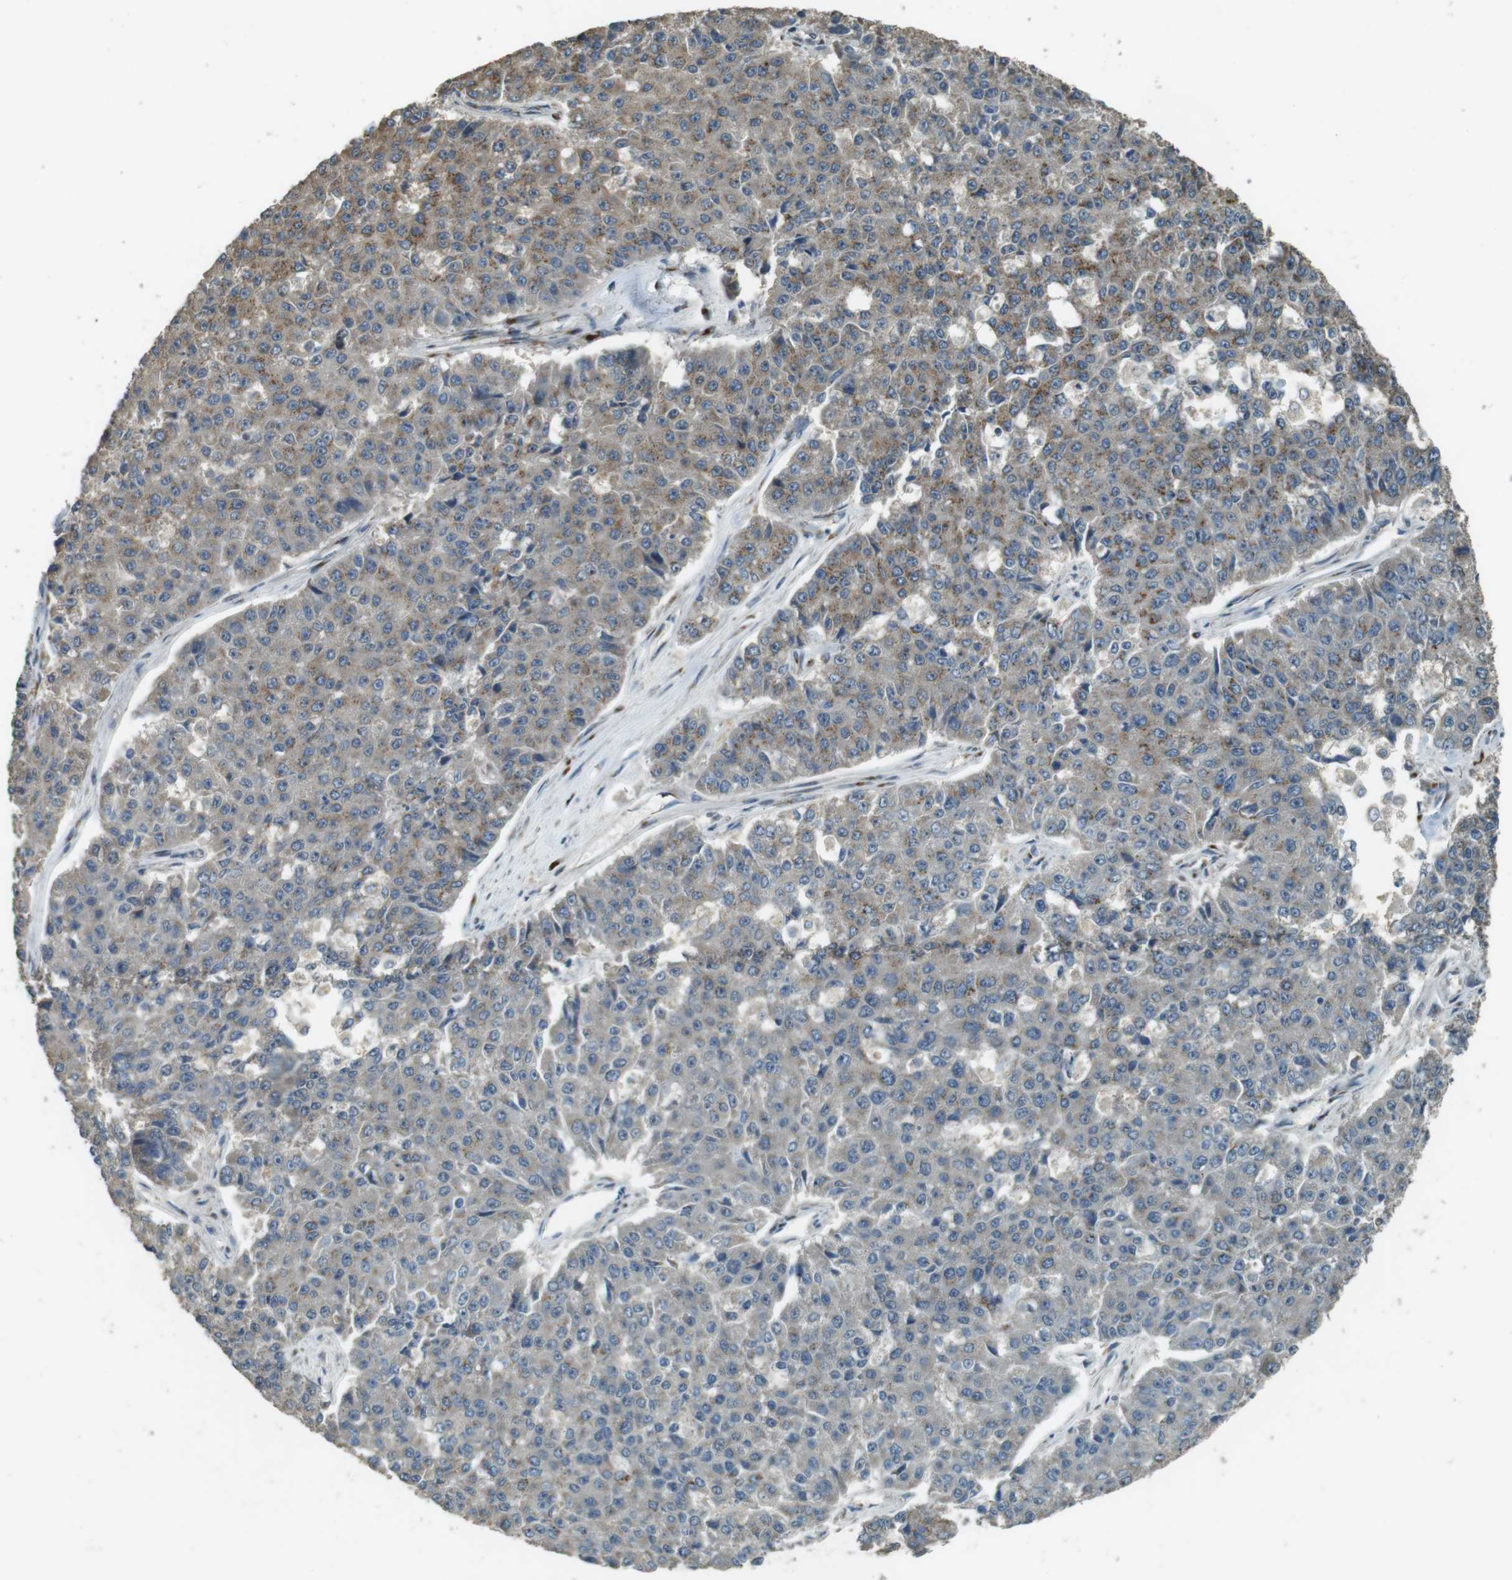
{"staining": {"intensity": "moderate", "quantity": "25%-75%", "location": "cytoplasmic/membranous"}, "tissue": "pancreatic cancer", "cell_type": "Tumor cells", "image_type": "cancer", "snomed": [{"axis": "morphology", "description": "Adenocarcinoma, NOS"}, {"axis": "topography", "description": "Pancreas"}], "caption": "This is an image of immunohistochemistry staining of pancreatic adenocarcinoma, which shows moderate expression in the cytoplasmic/membranous of tumor cells.", "gene": "TMEM115", "patient": {"sex": "male", "age": 50}}